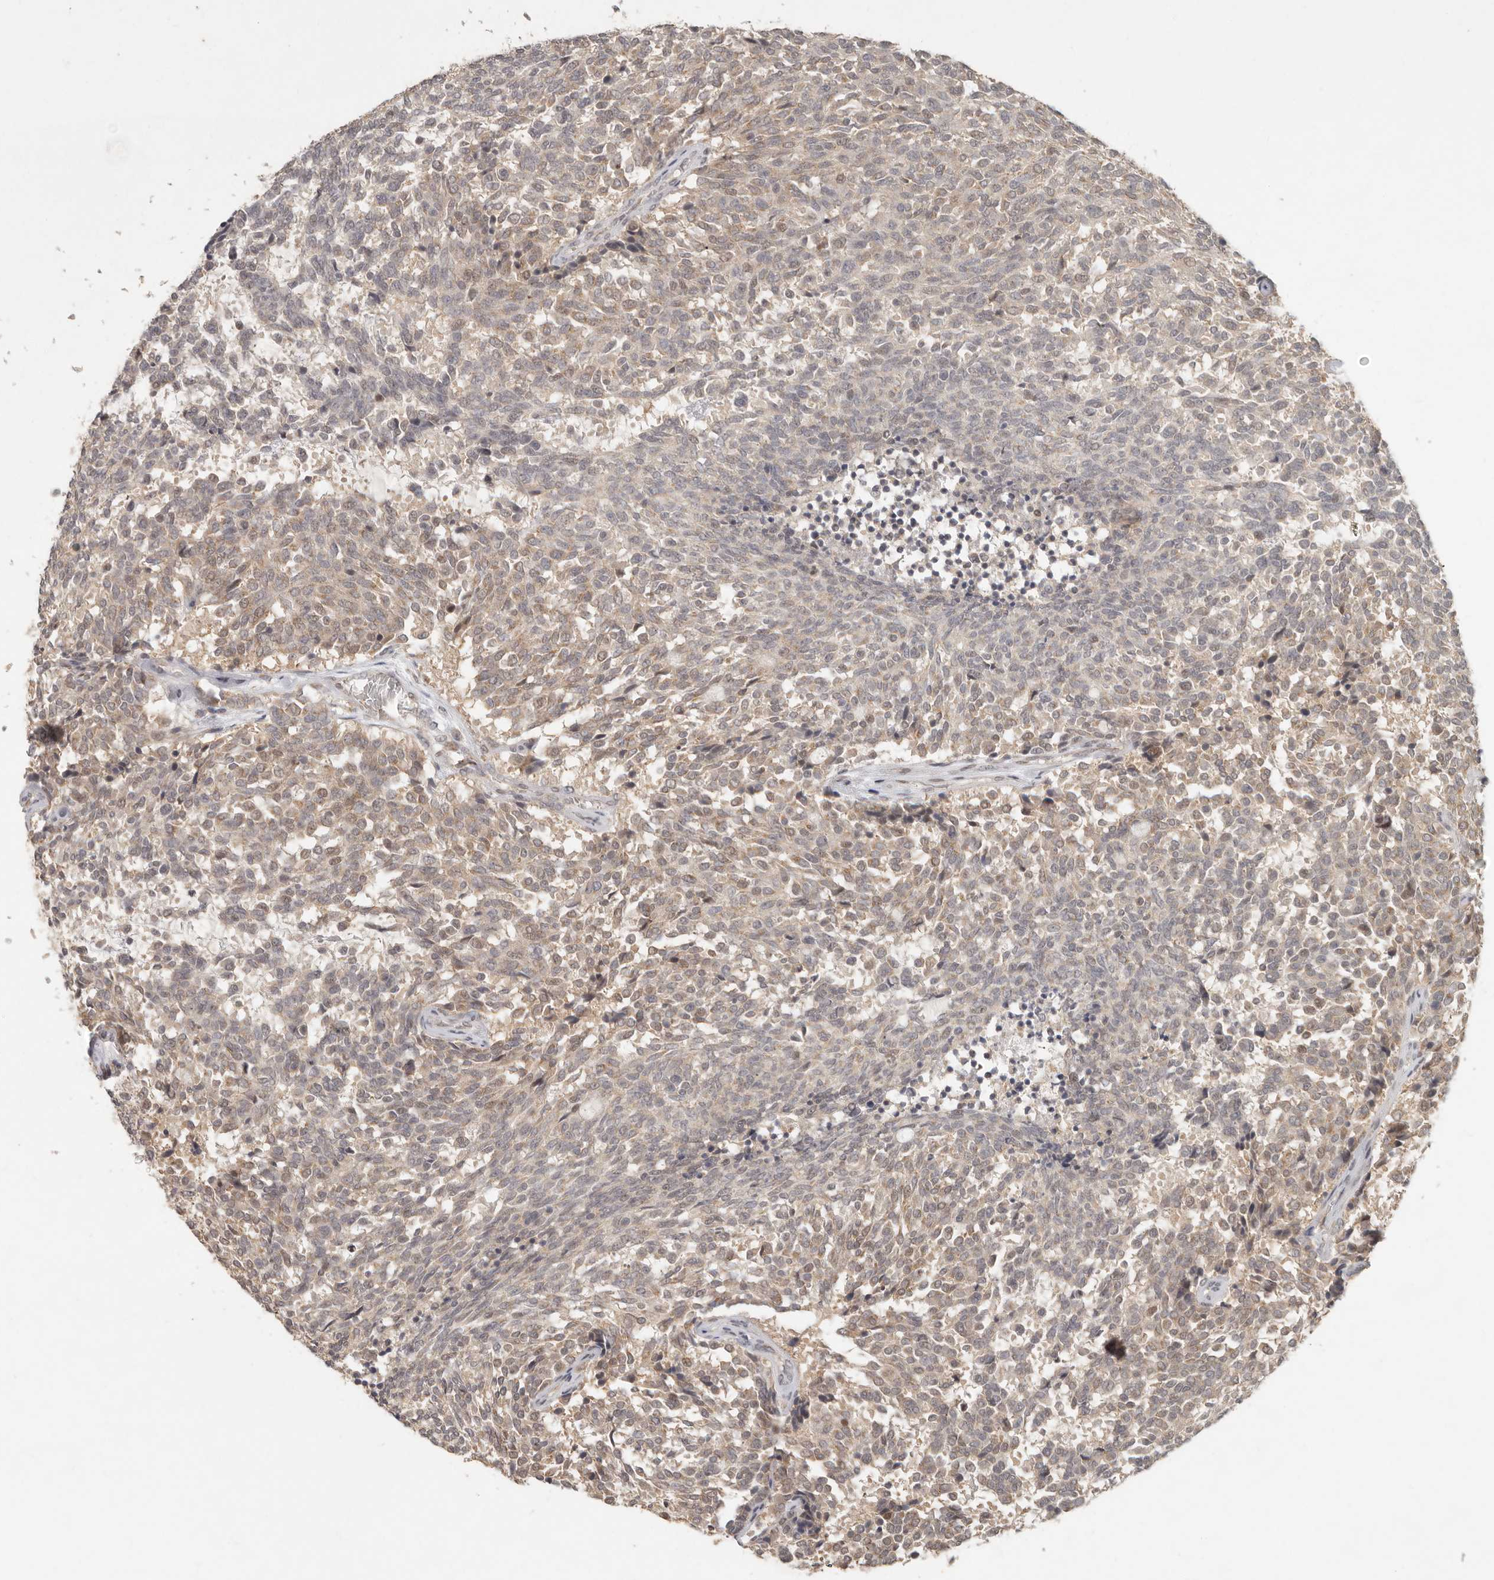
{"staining": {"intensity": "weak", "quantity": ">75%", "location": "cytoplasmic/membranous"}, "tissue": "carcinoid", "cell_type": "Tumor cells", "image_type": "cancer", "snomed": [{"axis": "morphology", "description": "Carcinoid, malignant, NOS"}, {"axis": "topography", "description": "Pancreas"}], "caption": "Human carcinoid stained with a brown dye displays weak cytoplasmic/membranous positive positivity in approximately >75% of tumor cells.", "gene": "LRRC75A", "patient": {"sex": "female", "age": 54}}